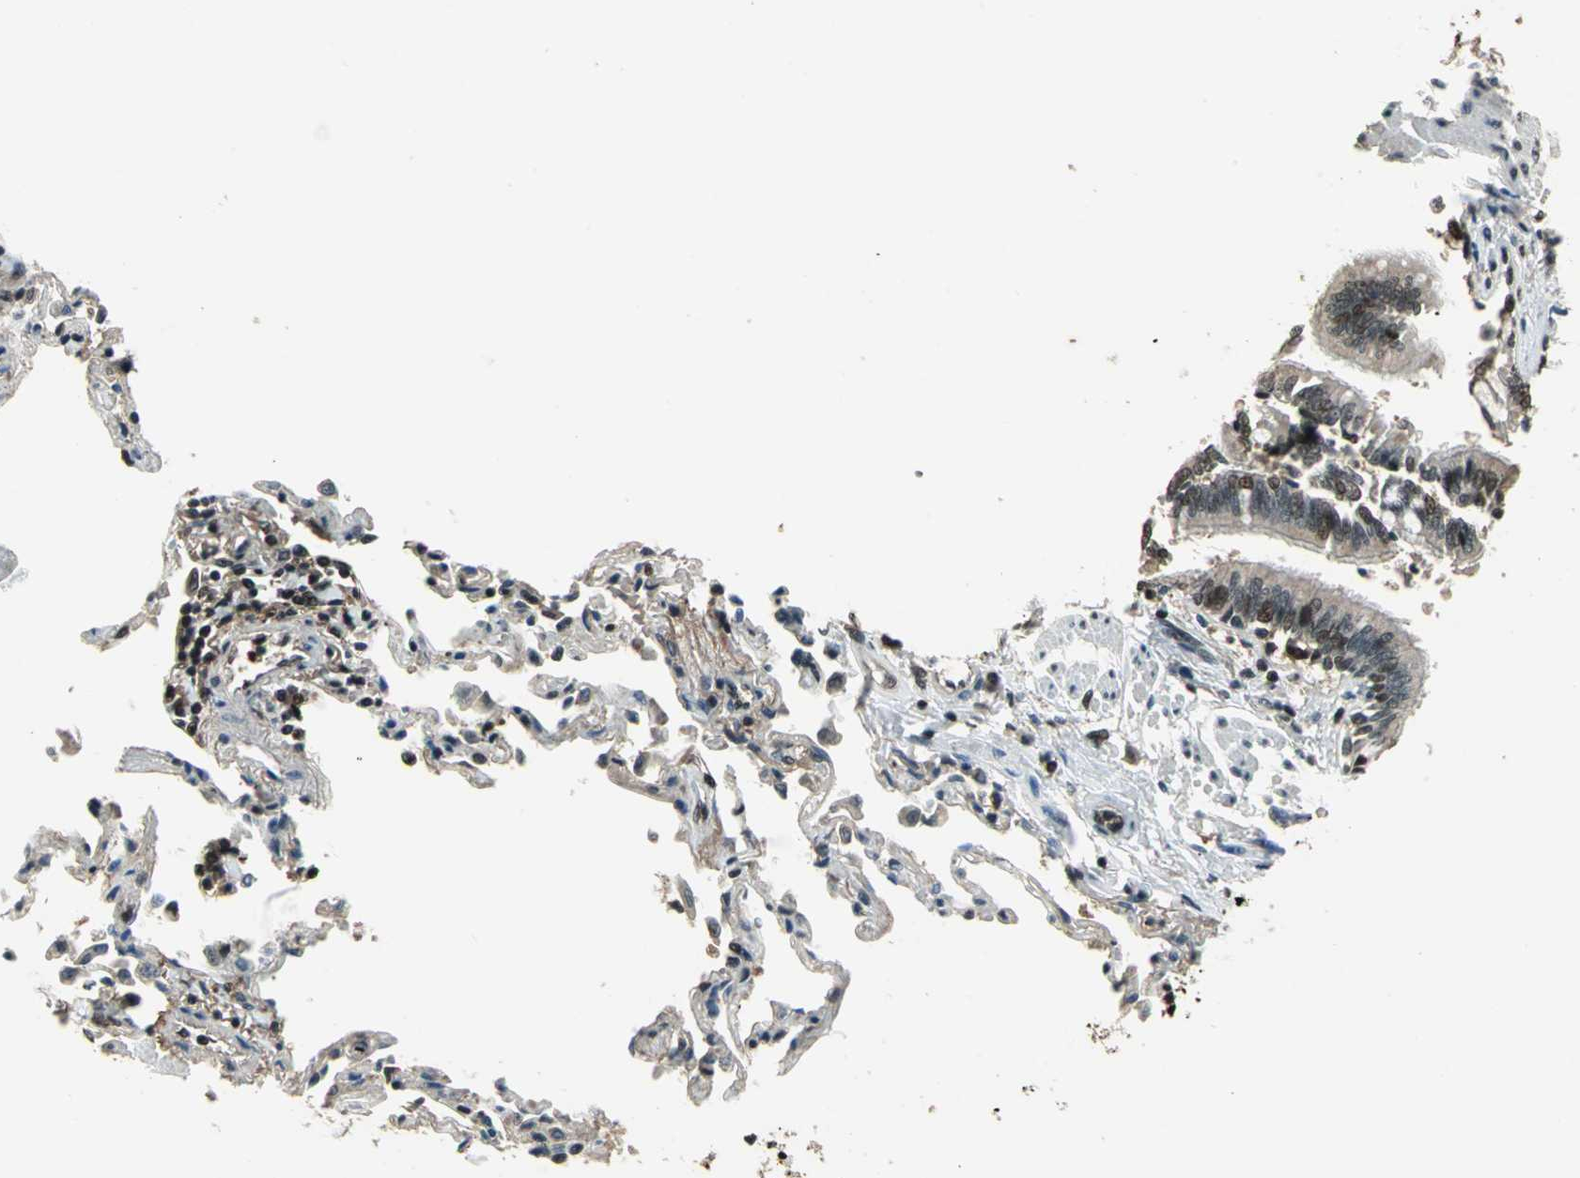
{"staining": {"intensity": "moderate", "quantity": ">75%", "location": "cytoplasmic/membranous,nuclear"}, "tissue": "bronchus", "cell_type": "Respiratory epithelial cells", "image_type": "normal", "snomed": [{"axis": "morphology", "description": "Normal tissue, NOS"}, {"axis": "topography", "description": "Lung"}], "caption": "Protein staining by IHC exhibits moderate cytoplasmic/membranous,nuclear positivity in approximately >75% of respiratory epithelial cells in normal bronchus. (DAB = brown stain, brightfield microscopy at high magnification).", "gene": "MIS18BP1", "patient": {"sex": "male", "age": 64}}